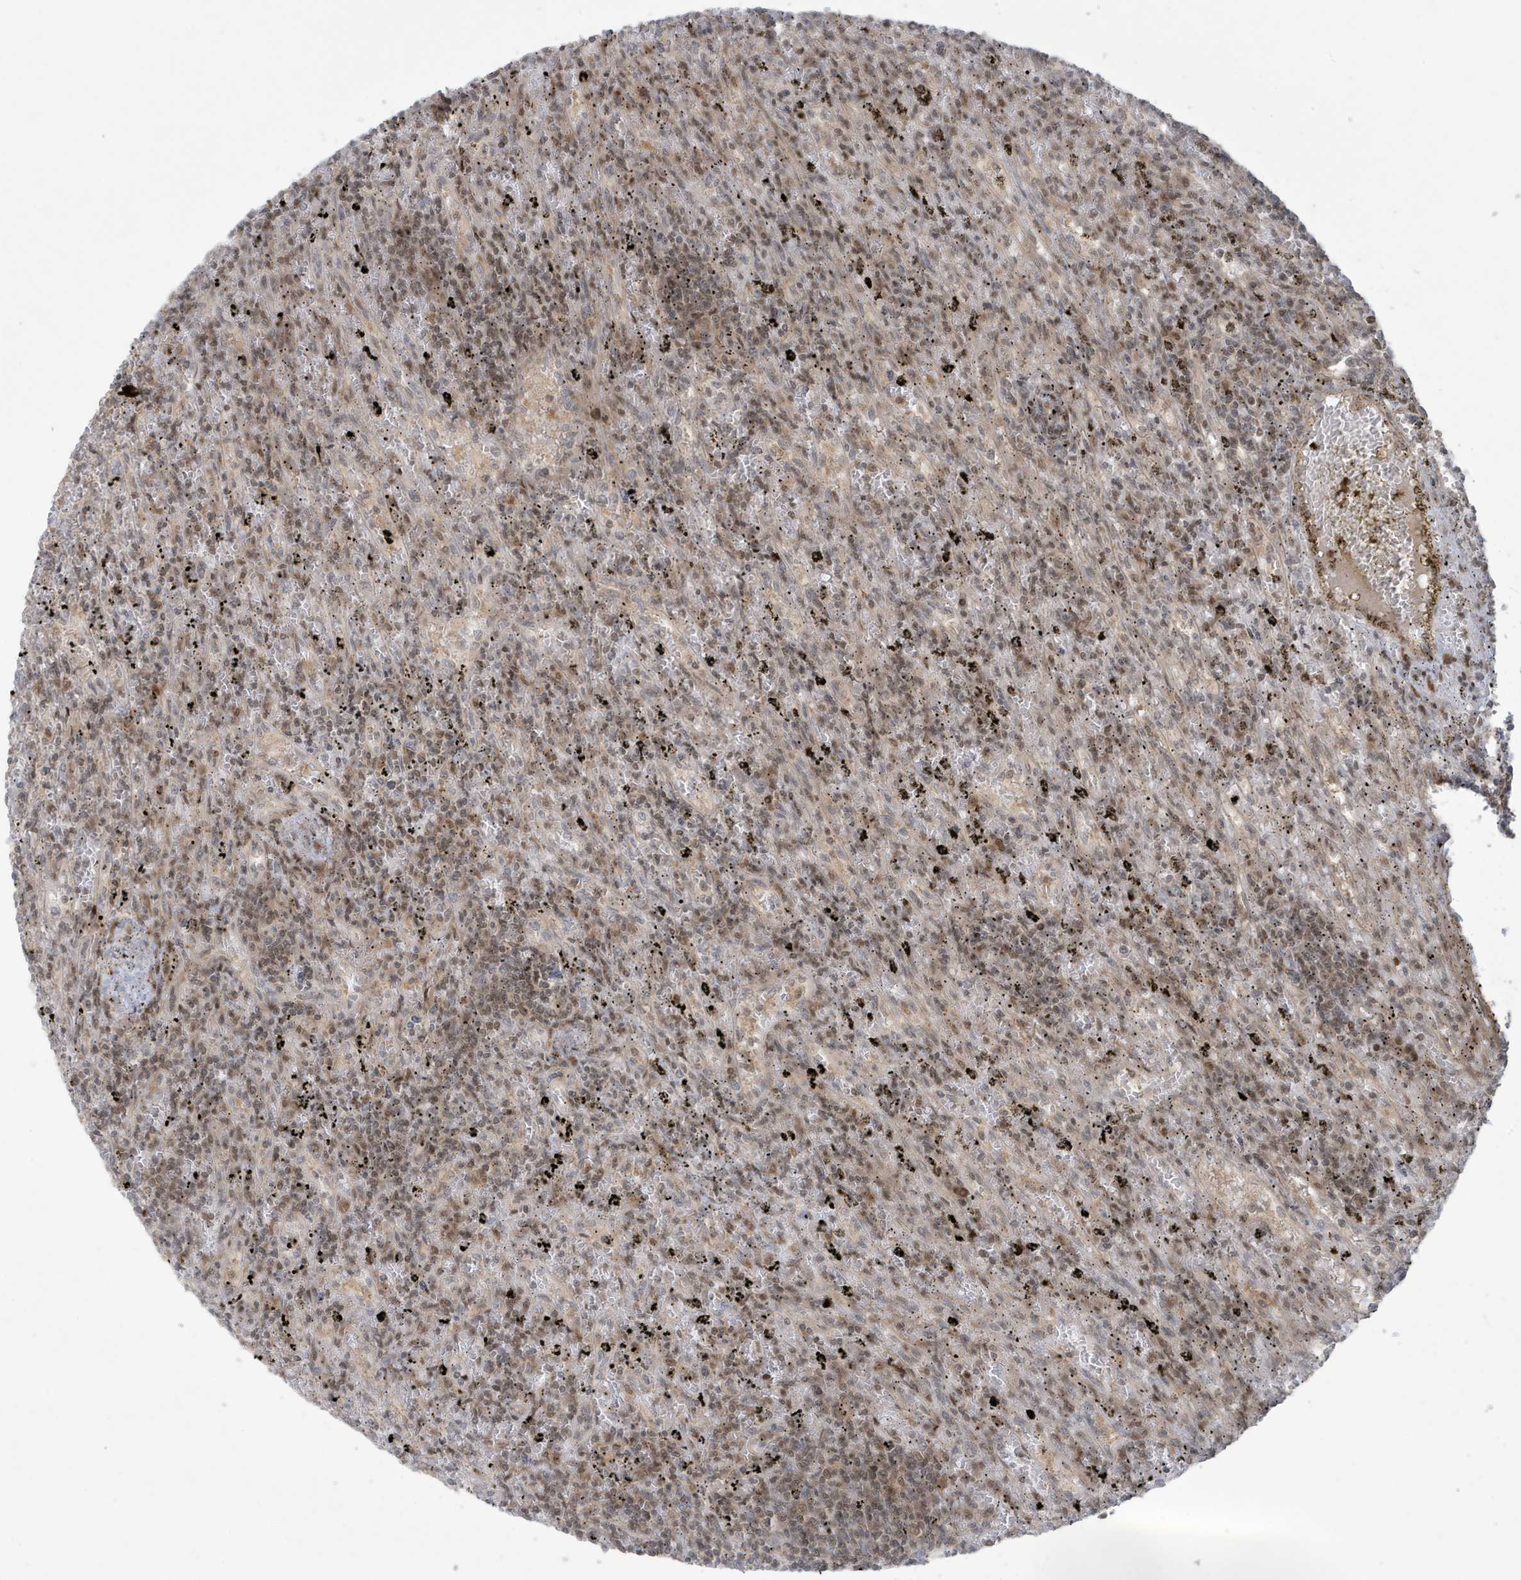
{"staining": {"intensity": "moderate", "quantity": ">75%", "location": "nuclear"}, "tissue": "lymphoma", "cell_type": "Tumor cells", "image_type": "cancer", "snomed": [{"axis": "morphology", "description": "Malignant lymphoma, non-Hodgkin's type, Low grade"}, {"axis": "topography", "description": "Spleen"}], "caption": "Protein positivity by immunohistochemistry (IHC) demonstrates moderate nuclear staining in approximately >75% of tumor cells in low-grade malignant lymphoma, non-Hodgkin's type.", "gene": "C1orf52", "patient": {"sex": "male", "age": 76}}